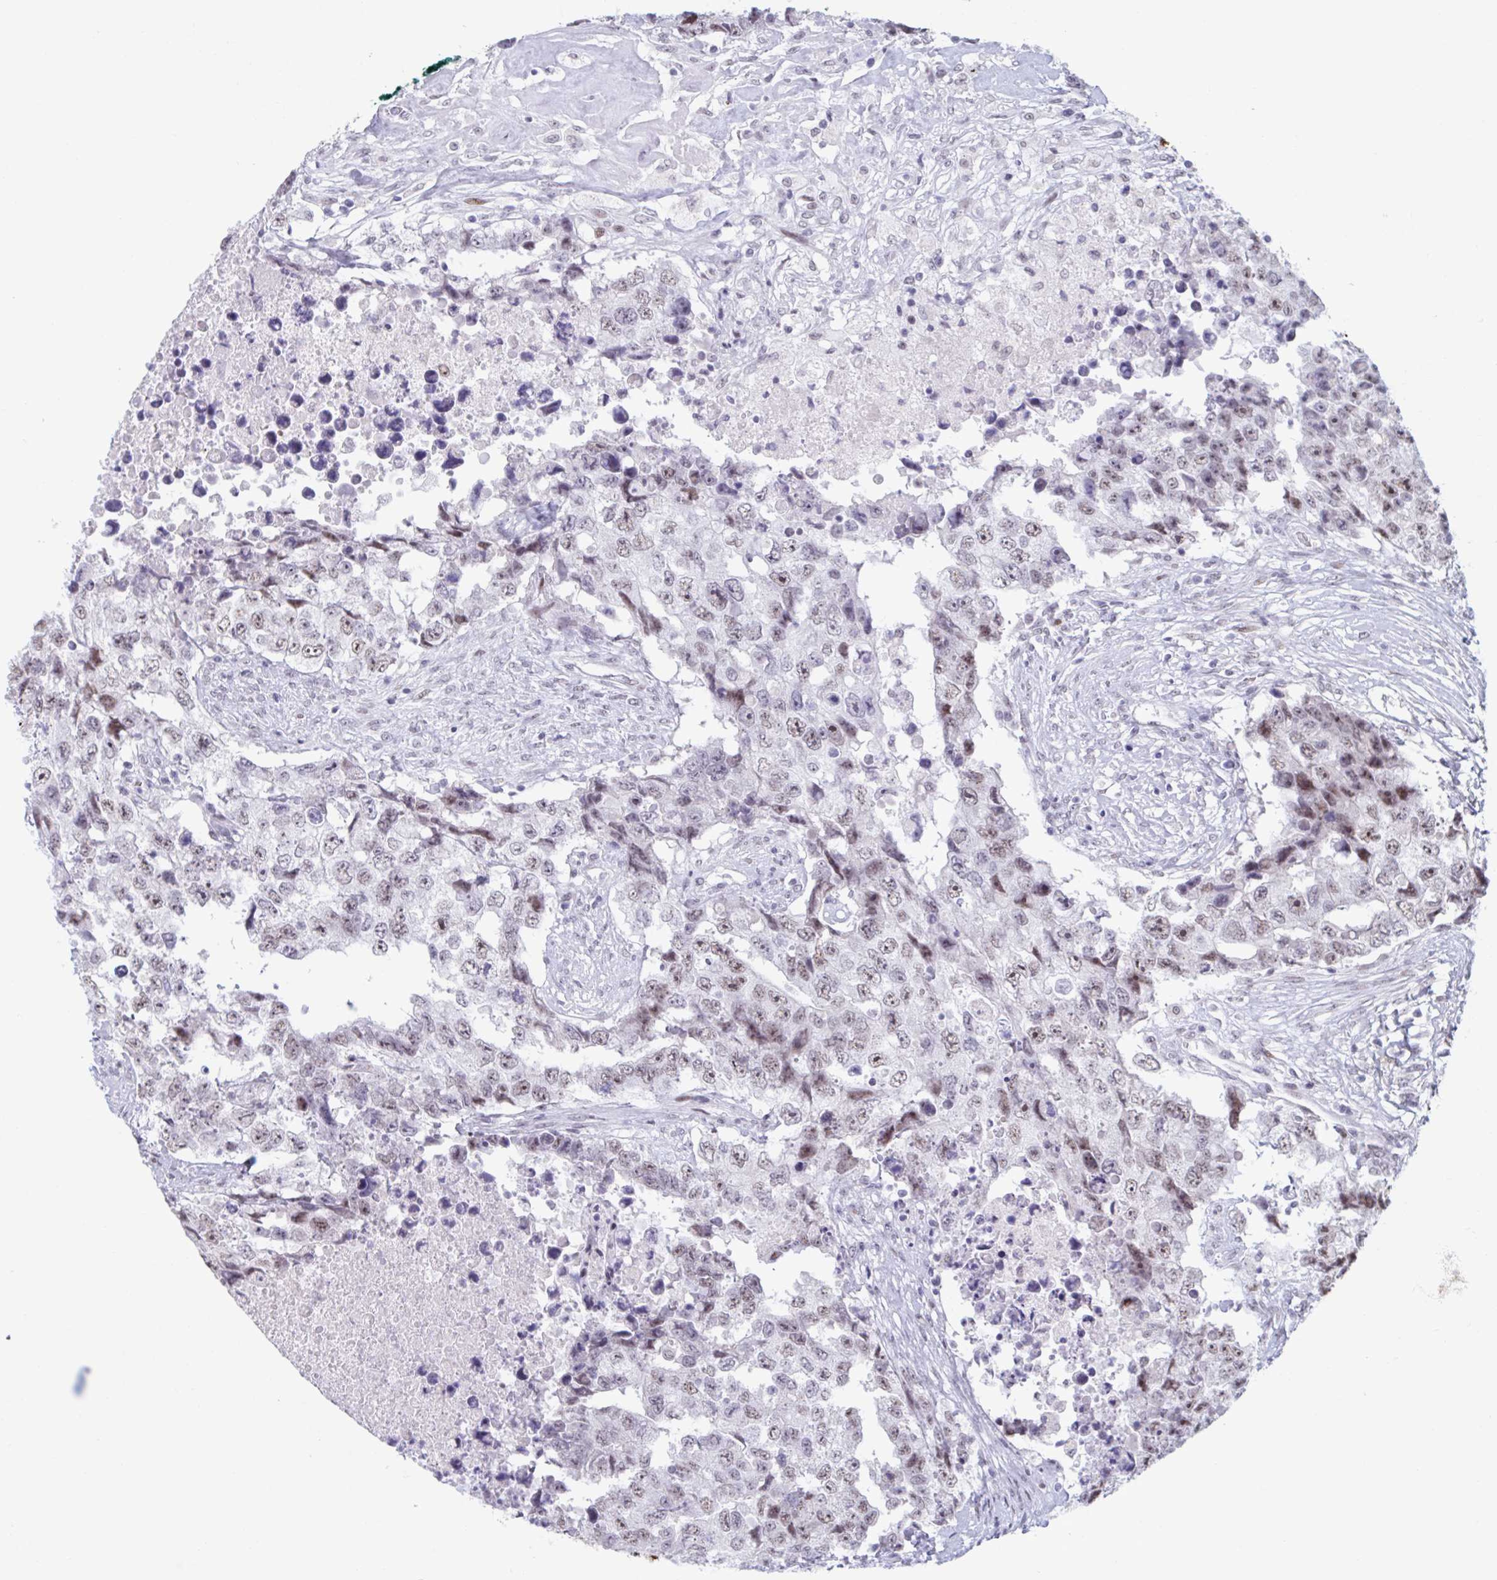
{"staining": {"intensity": "moderate", "quantity": "25%-75%", "location": "nuclear"}, "tissue": "testis cancer", "cell_type": "Tumor cells", "image_type": "cancer", "snomed": [{"axis": "morphology", "description": "Carcinoma, Embryonal, NOS"}, {"axis": "topography", "description": "Testis"}], "caption": "Testis embryonal carcinoma stained with DAB immunohistochemistry displays medium levels of moderate nuclear expression in about 25%-75% of tumor cells.", "gene": "HSD17B6", "patient": {"sex": "male", "age": 24}}